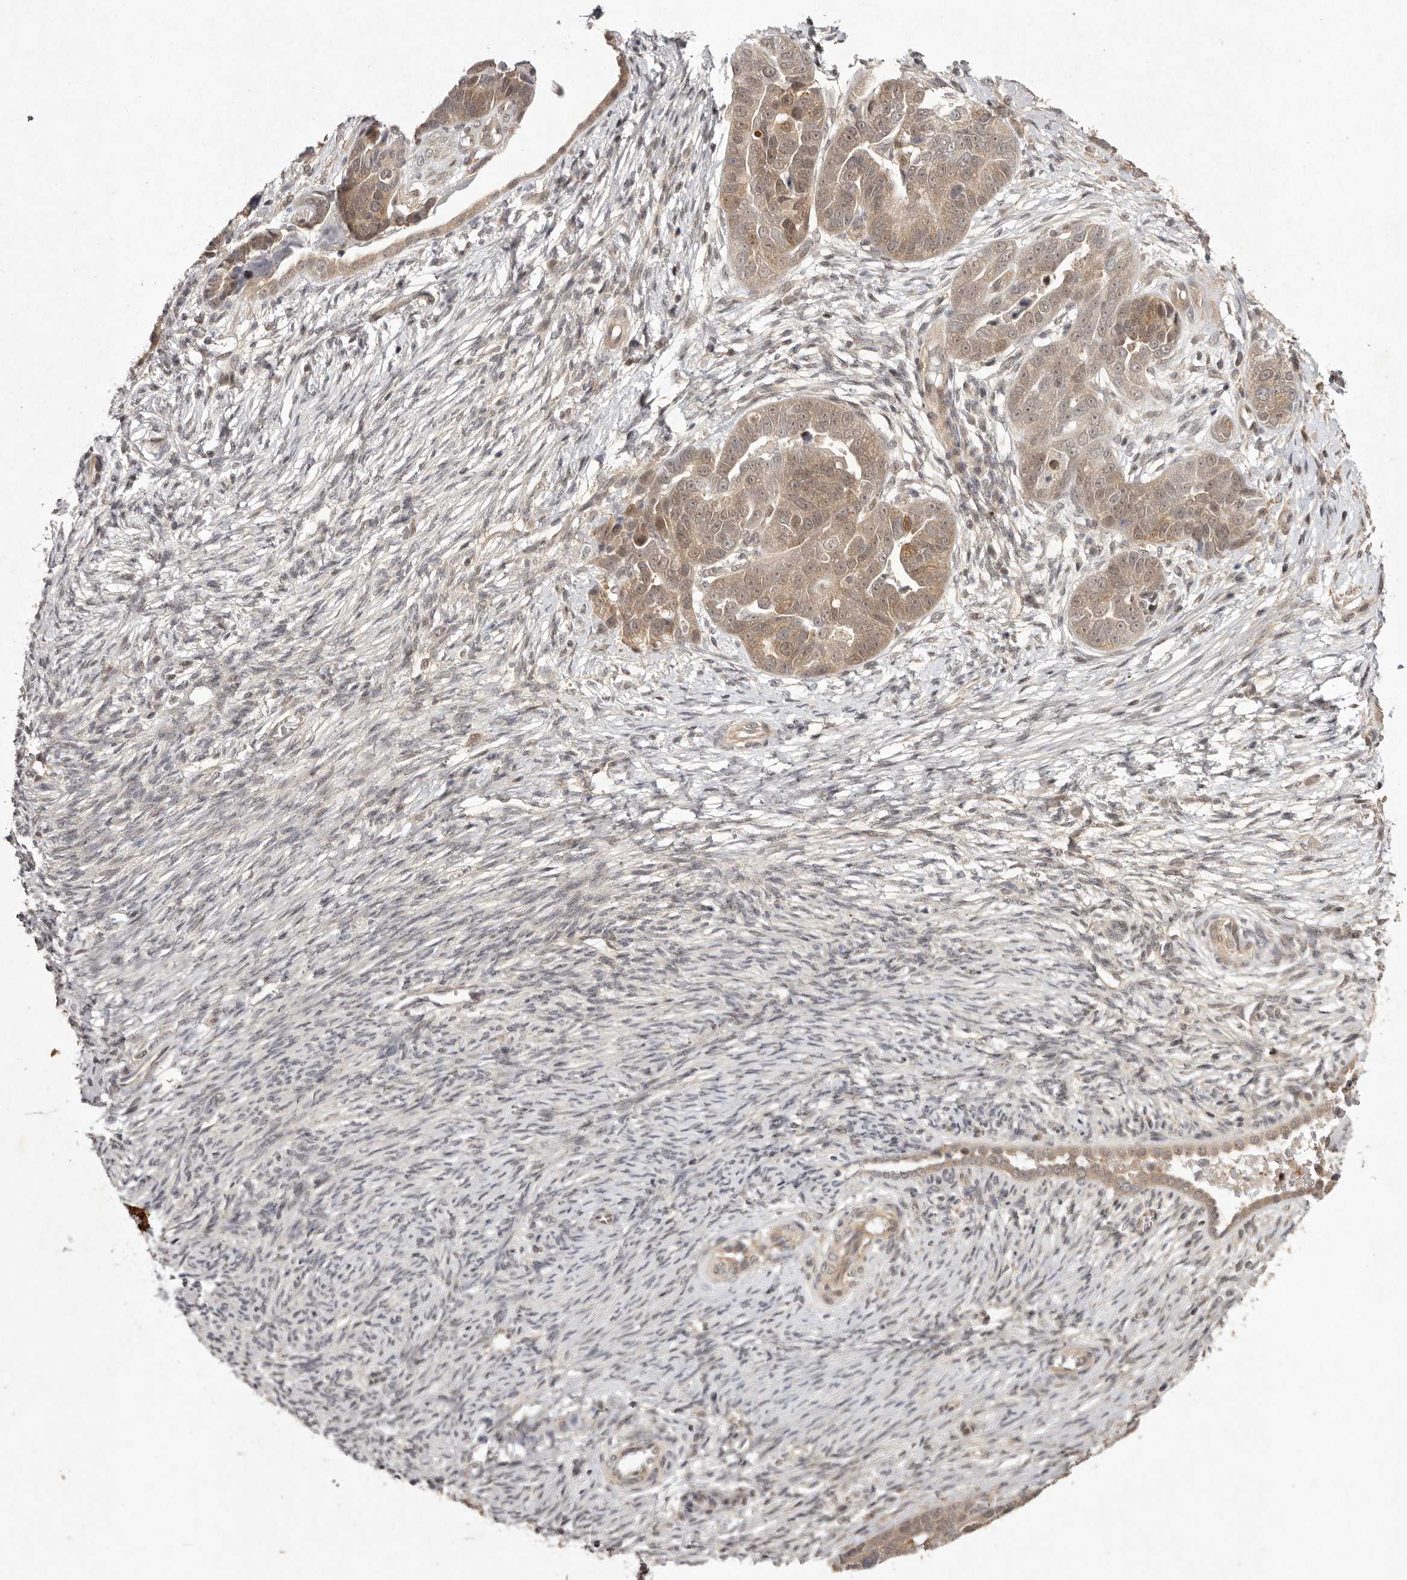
{"staining": {"intensity": "moderate", "quantity": ">75%", "location": "cytoplasmic/membranous,nuclear"}, "tissue": "ovarian cancer", "cell_type": "Tumor cells", "image_type": "cancer", "snomed": [{"axis": "morphology", "description": "Cystadenocarcinoma, serous, NOS"}, {"axis": "topography", "description": "Ovary"}], "caption": "Tumor cells reveal medium levels of moderate cytoplasmic/membranous and nuclear expression in approximately >75% of cells in ovarian serous cystadenocarcinoma. (brown staining indicates protein expression, while blue staining denotes nuclei).", "gene": "BUD31", "patient": {"sex": "female", "age": 44}}